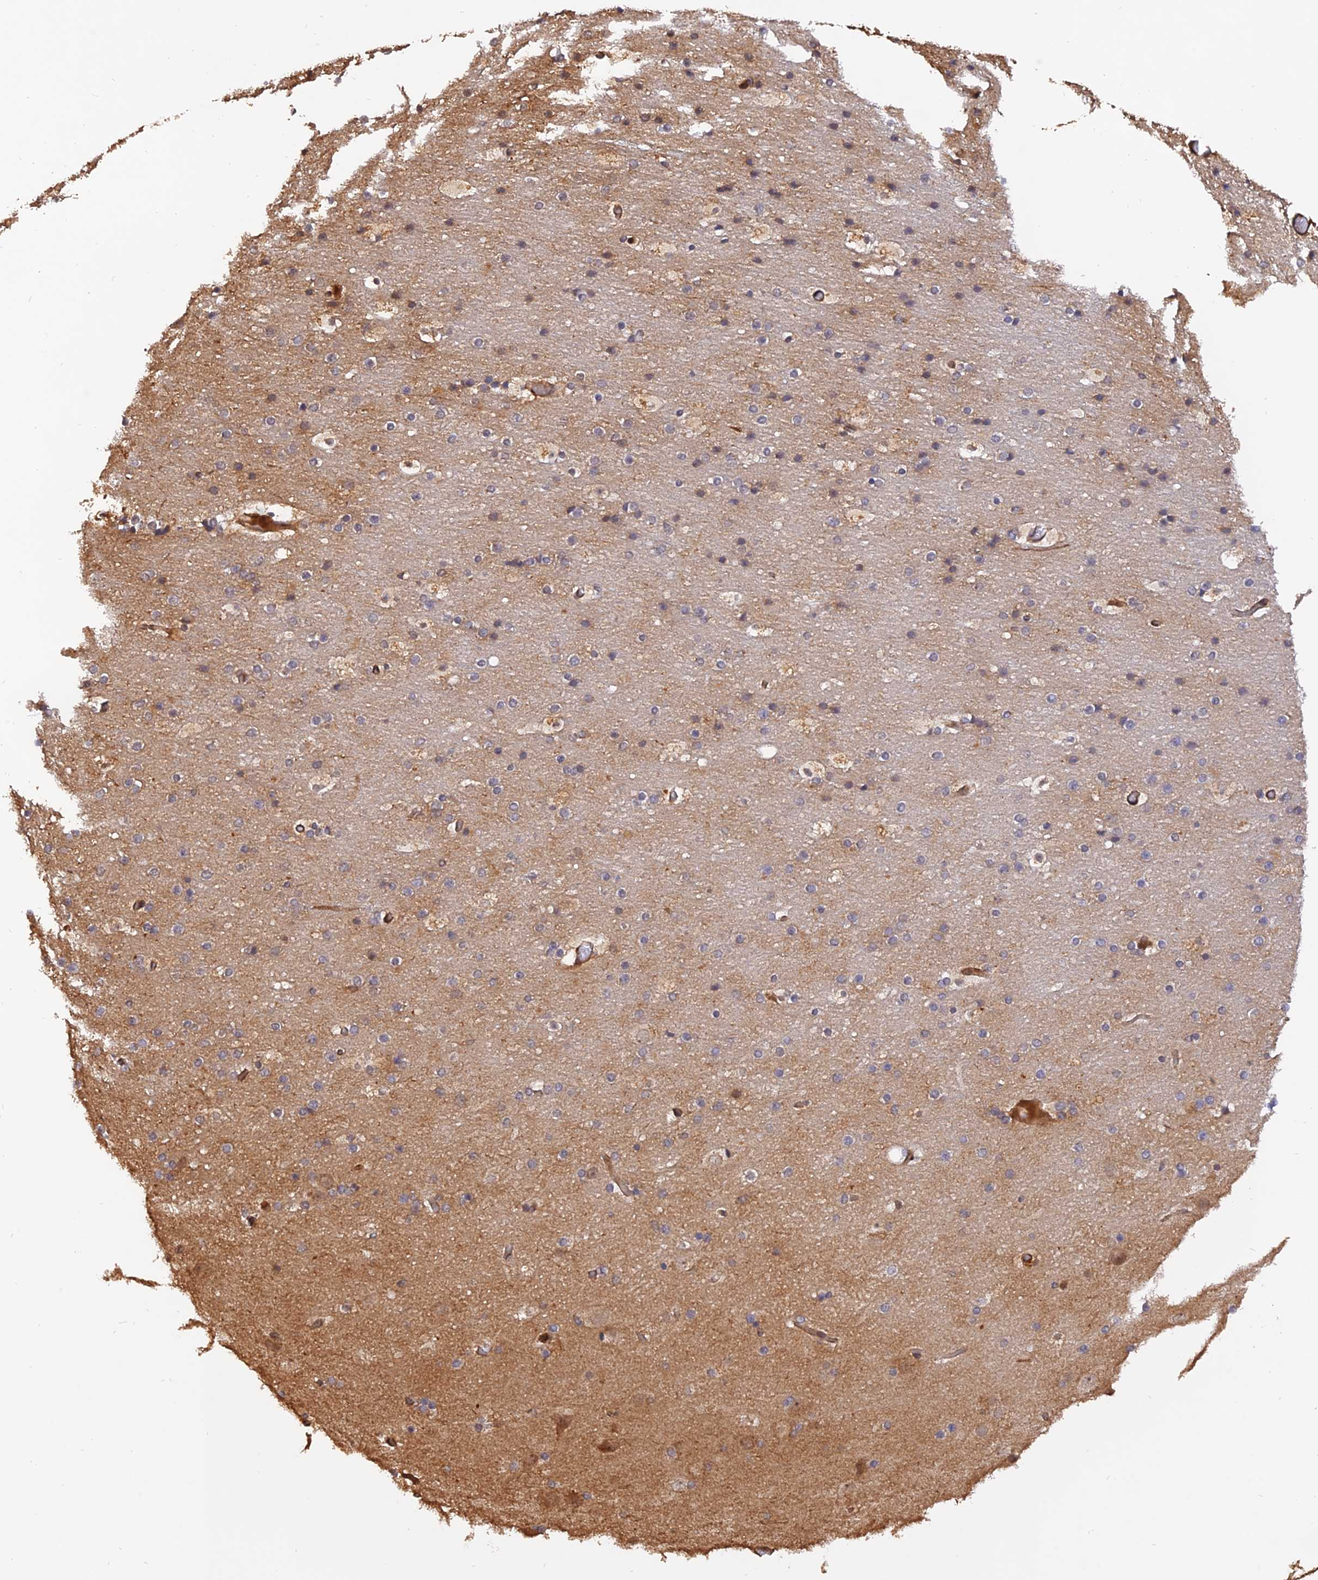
{"staining": {"intensity": "moderate", "quantity": "25%-75%", "location": "cytoplasmic/membranous"}, "tissue": "cerebral cortex", "cell_type": "Endothelial cells", "image_type": "normal", "snomed": [{"axis": "morphology", "description": "Normal tissue, NOS"}, {"axis": "topography", "description": "Cerebral cortex"}], "caption": "Protein staining of unremarkable cerebral cortex displays moderate cytoplasmic/membranous positivity in approximately 25%-75% of endothelial cells.", "gene": "CREBL2", "patient": {"sex": "male", "age": 57}}